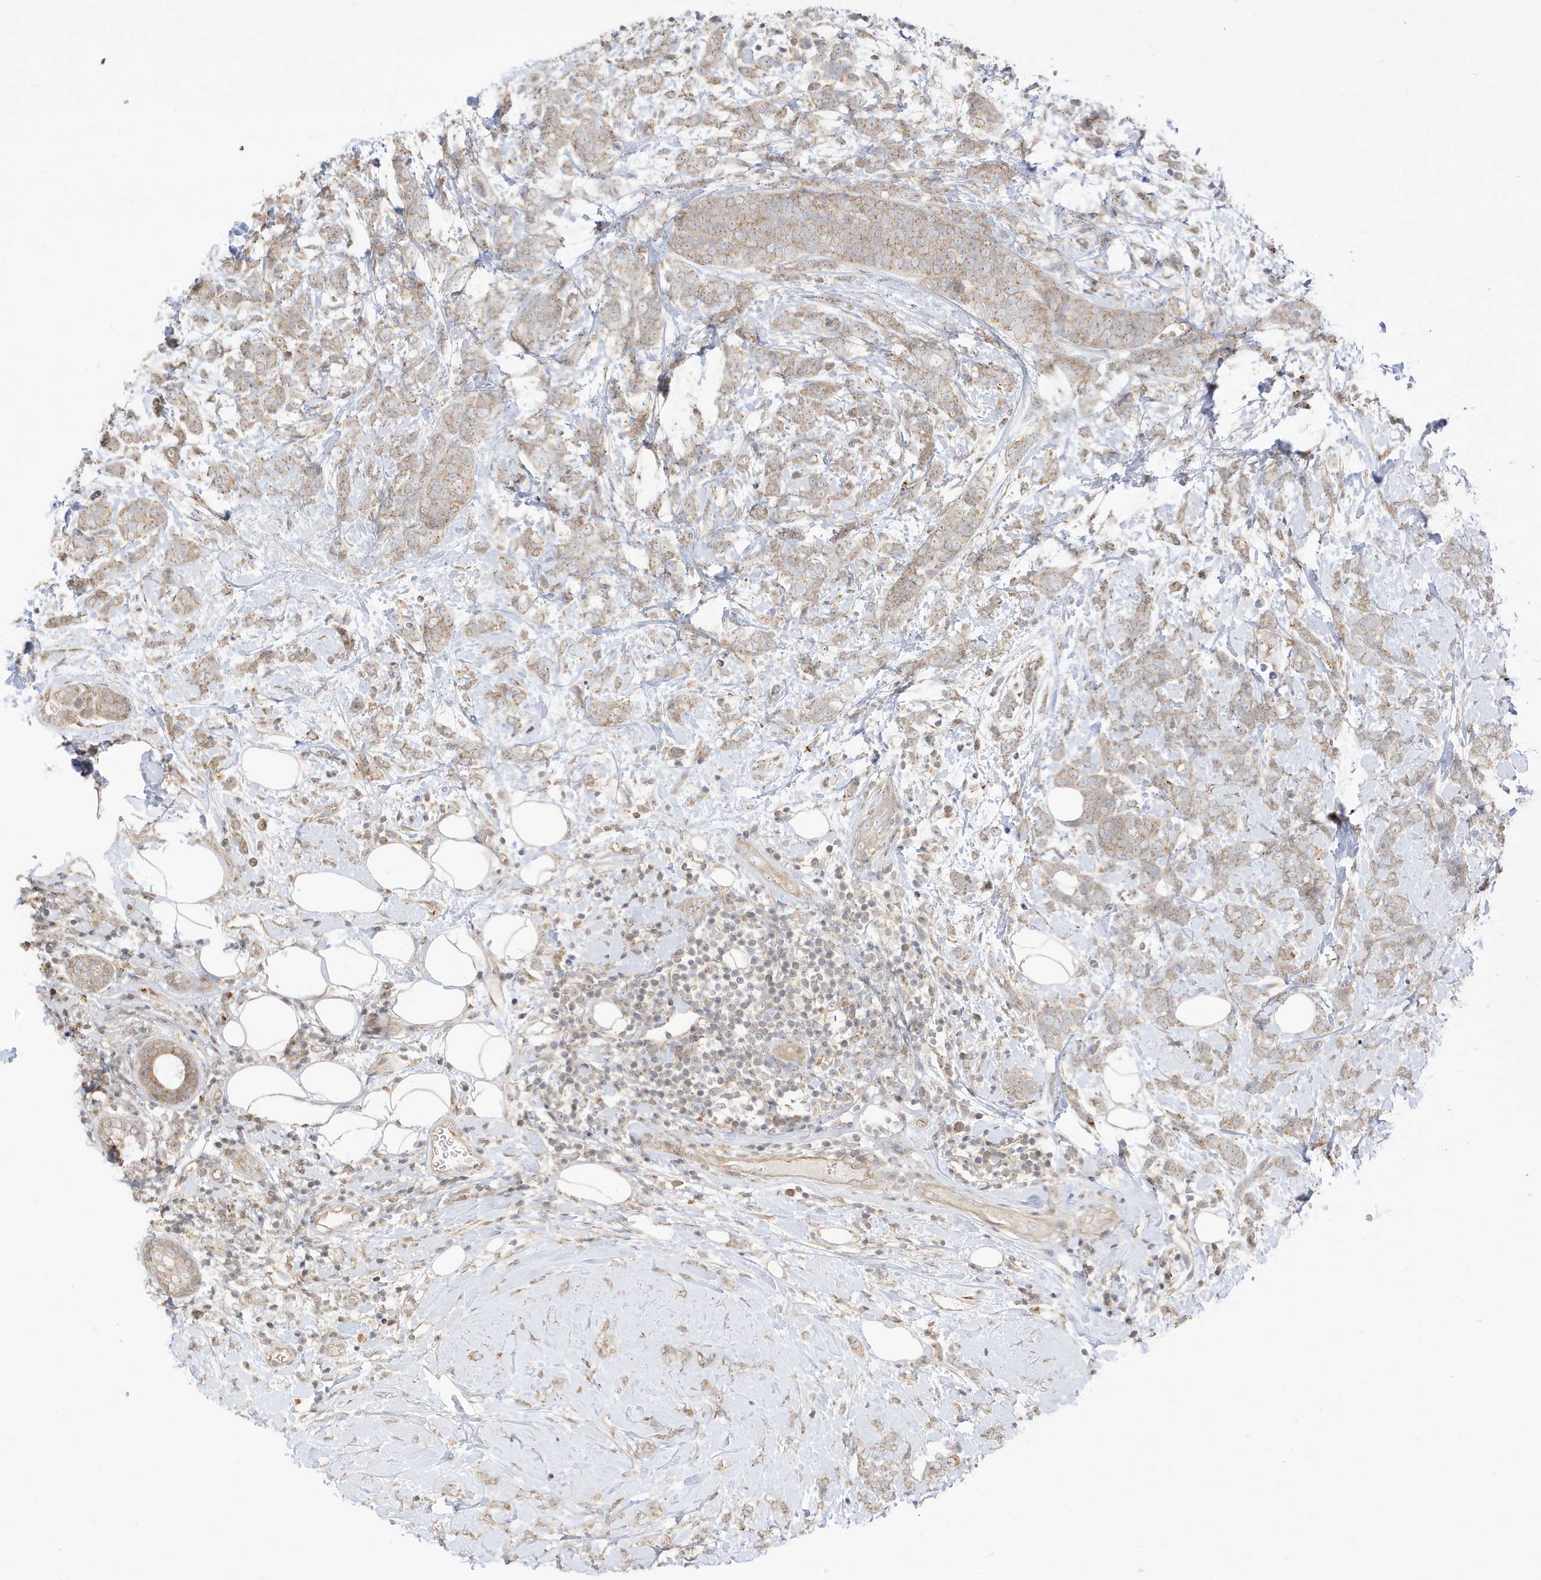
{"staining": {"intensity": "weak", "quantity": ">75%", "location": "cytoplasmic/membranous"}, "tissue": "breast cancer", "cell_type": "Tumor cells", "image_type": "cancer", "snomed": [{"axis": "morphology", "description": "Lobular carcinoma"}, {"axis": "topography", "description": "Breast"}], "caption": "DAB immunohistochemical staining of human breast cancer displays weak cytoplasmic/membranous protein expression in about >75% of tumor cells.", "gene": "TAB3", "patient": {"sex": "female", "age": 58}}